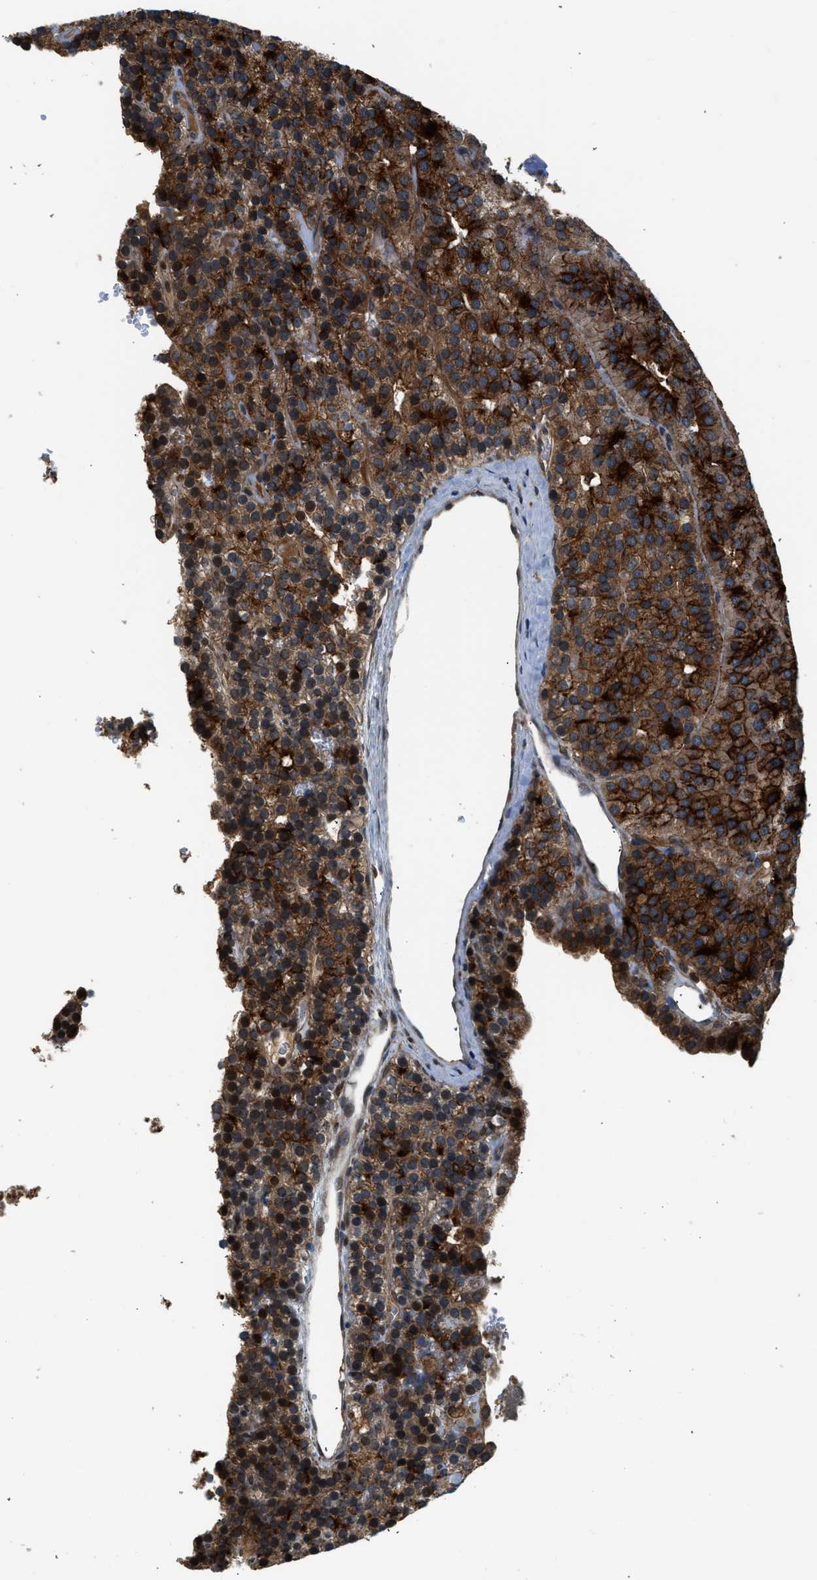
{"staining": {"intensity": "moderate", "quantity": ">75%", "location": "cytoplasmic/membranous"}, "tissue": "parathyroid gland", "cell_type": "Glandular cells", "image_type": "normal", "snomed": [{"axis": "morphology", "description": "Normal tissue, NOS"}, {"axis": "morphology", "description": "Adenoma, NOS"}, {"axis": "topography", "description": "Parathyroid gland"}], "caption": "About >75% of glandular cells in benign human parathyroid gland demonstrate moderate cytoplasmic/membranous protein expression as visualized by brown immunohistochemical staining.", "gene": "RETREG3", "patient": {"sex": "female", "age": 86}}